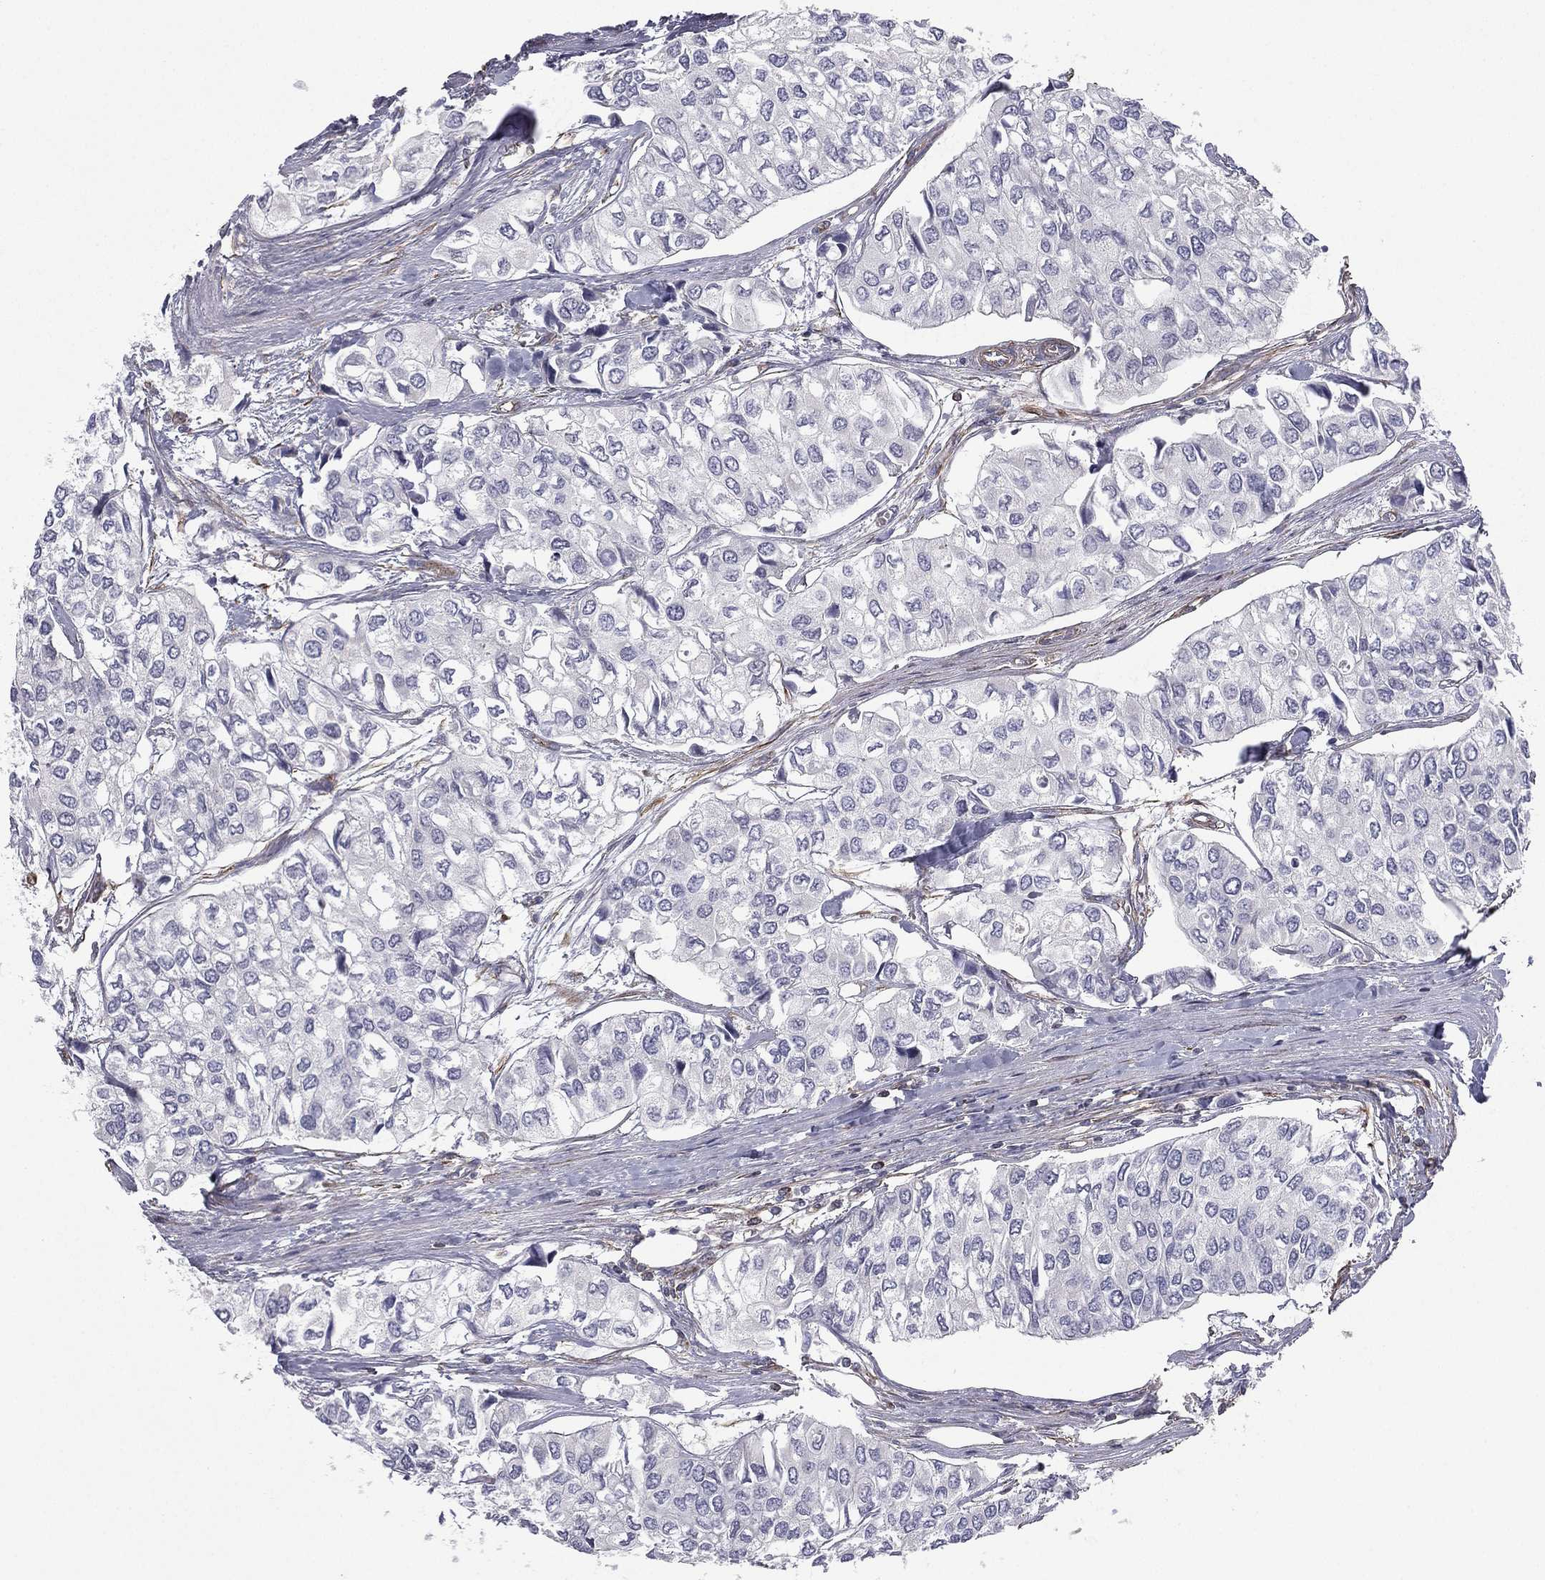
{"staining": {"intensity": "negative", "quantity": "none", "location": "none"}, "tissue": "urothelial cancer", "cell_type": "Tumor cells", "image_type": "cancer", "snomed": [{"axis": "morphology", "description": "Urothelial carcinoma, High grade"}, {"axis": "topography", "description": "Urinary bladder"}], "caption": "Immunohistochemistry (IHC) photomicrograph of human urothelial cancer stained for a protein (brown), which reveals no expression in tumor cells. Nuclei are stained in blue.", "gene": "SCUBE1", "patient": {"sex": "male", "age": 73}}